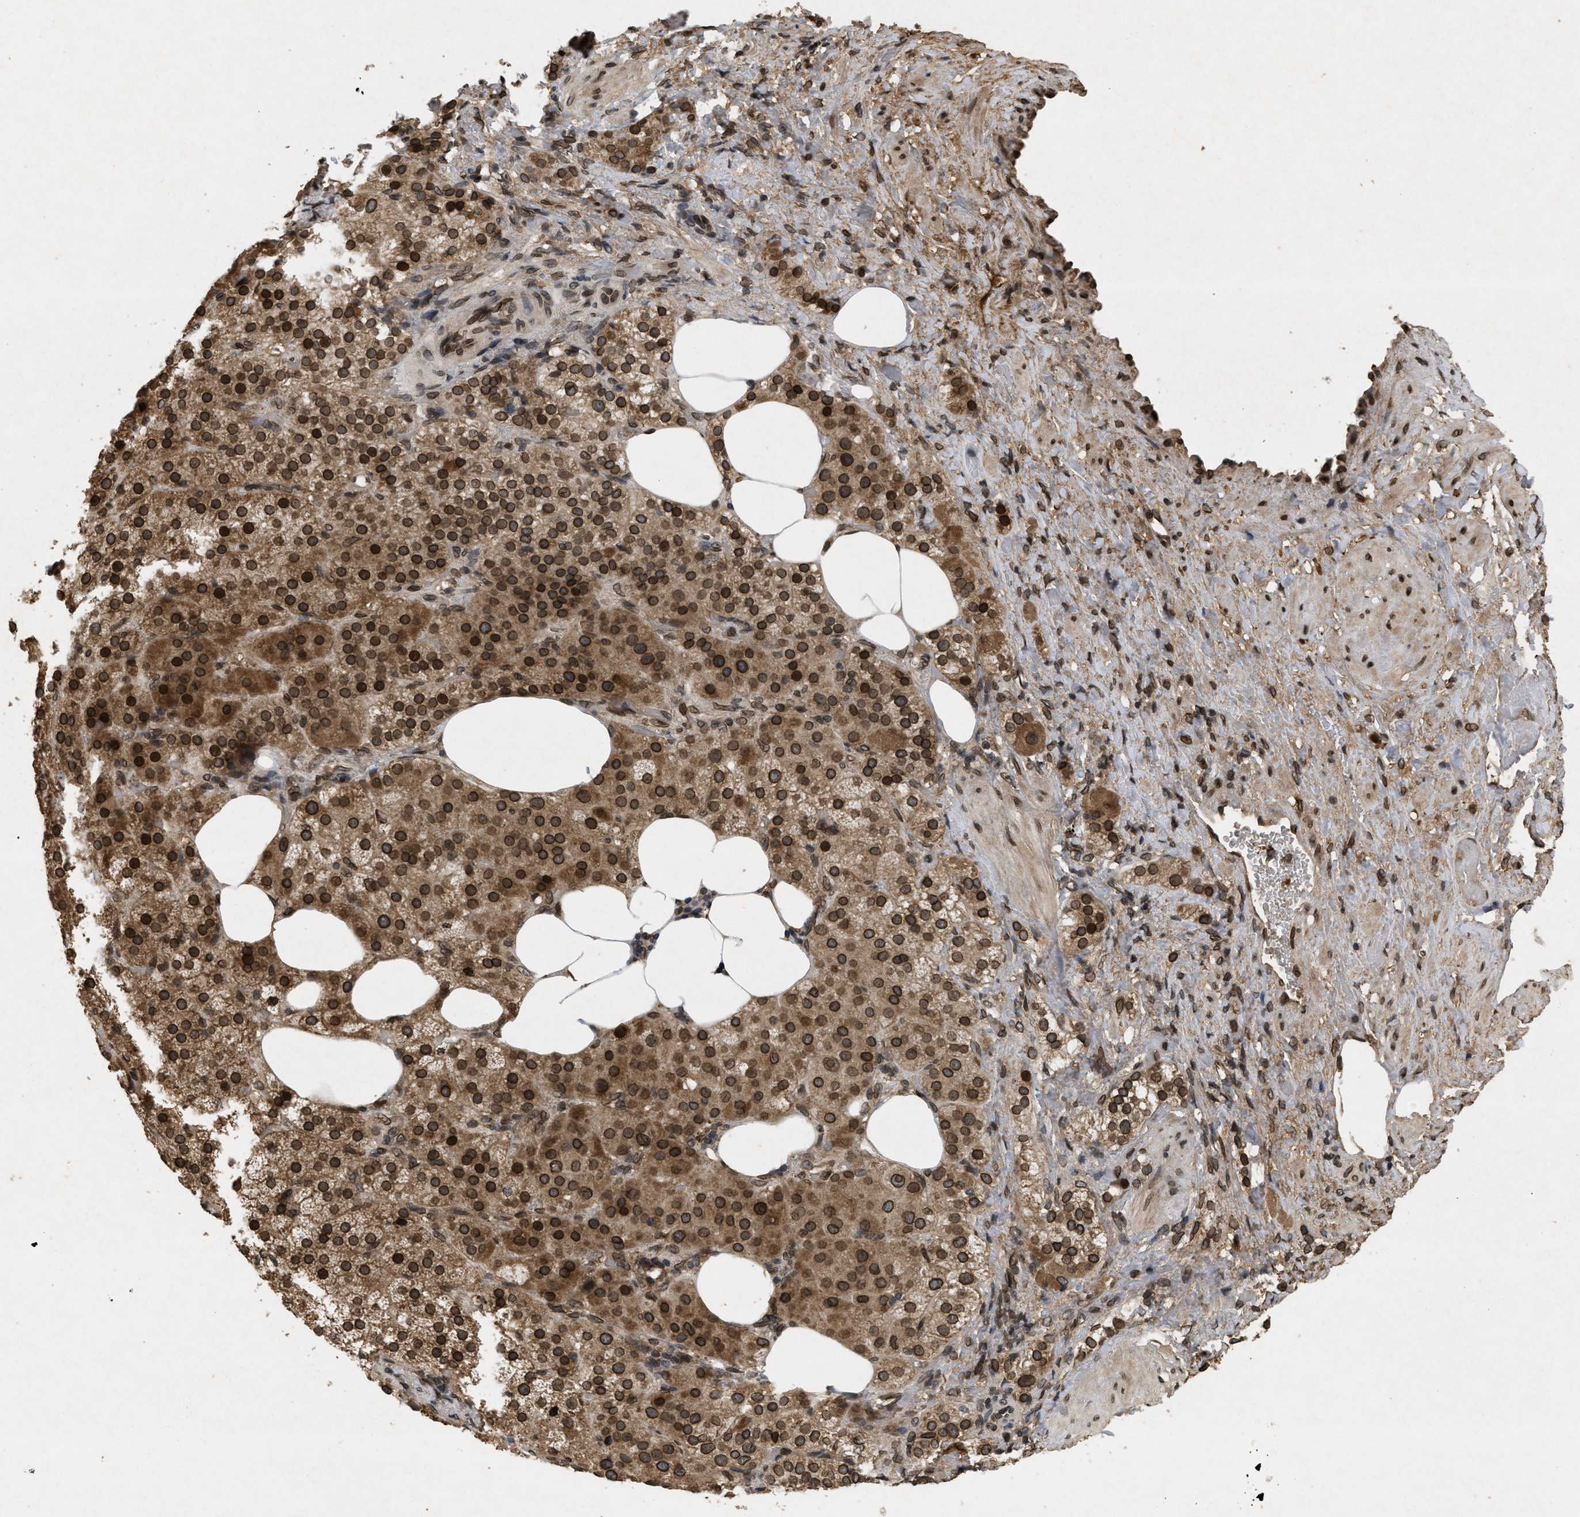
{"staining": {"intensity": "strong", "quantity": ">75%", "location": "cytoplasmic/membranous,nuclear"}, "tissue": "adrenal gland", "cell_type": "Glandular cells", "image_type": "normal", "snomed": [{"axis": "morphology", "description": "Normal tissue, NOS"}, {"axis": "topography", "description": "Adrenal gland"}], "caption": "Adrenal gland stained with a brown dye displays strong cytoplasmic/membranous,nuclear positive expression in about >75% of glandular cells.", "gene": "CRY1", "patient": {"sex": "female", "age": 59}}